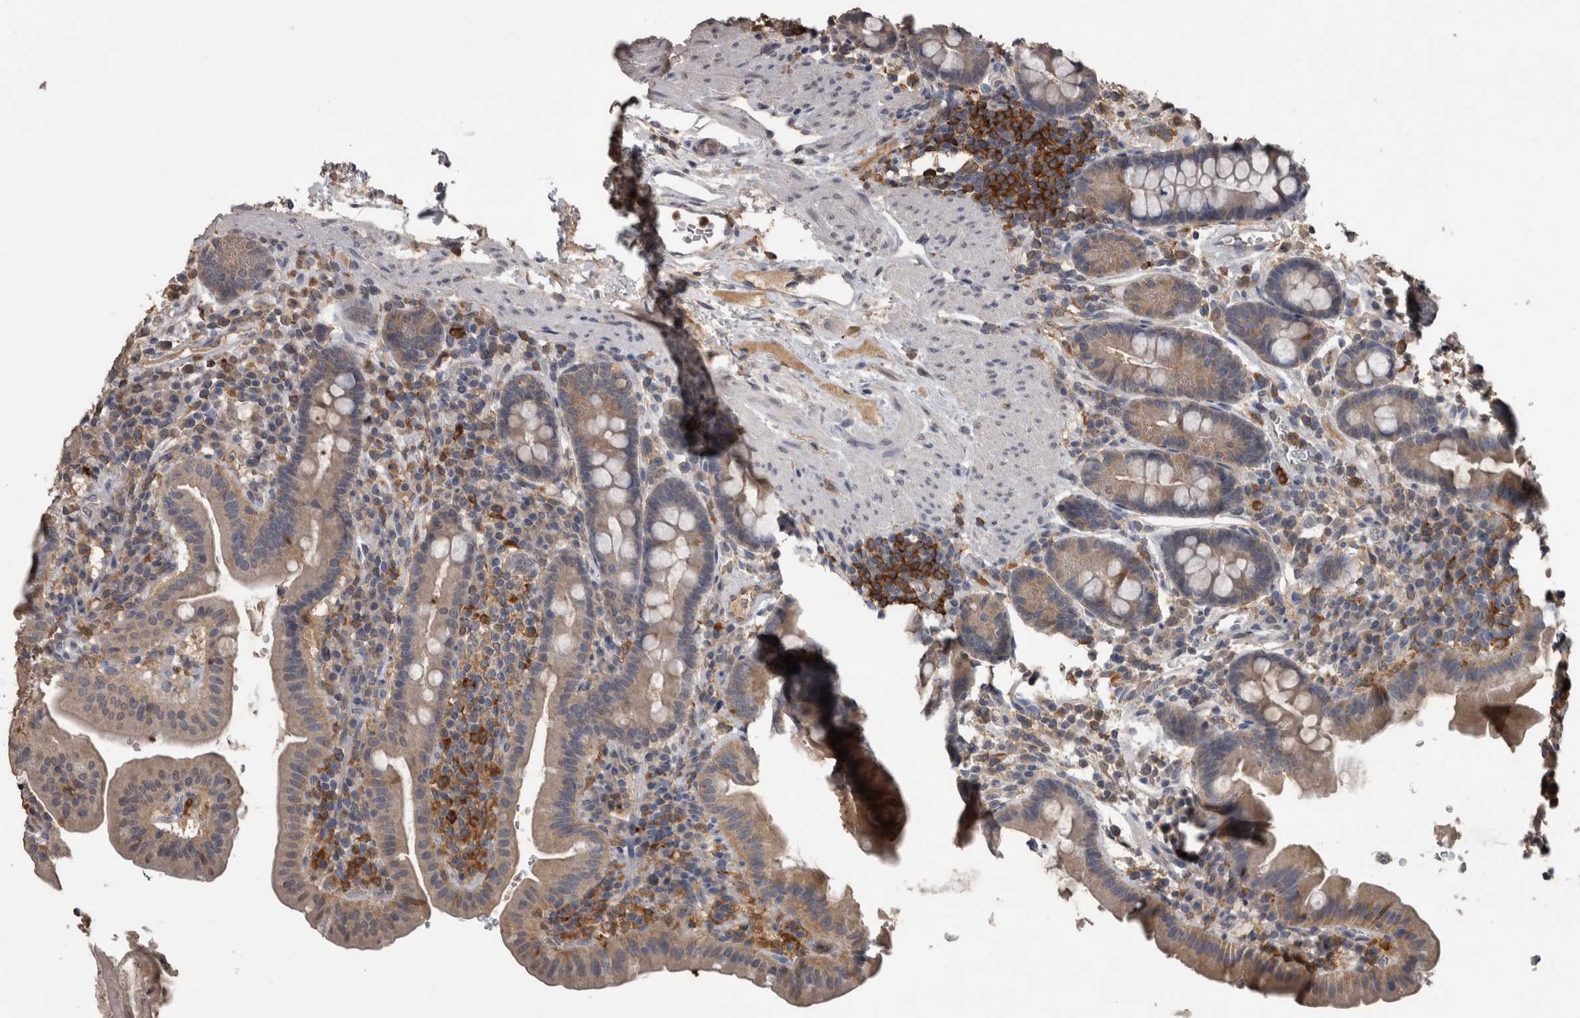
{"staining": {"intensity": "weak", "quantity": ">75%", "location": "cytoplasmic/membranous"}, "tissue": "duodenum", "cell_type": "Glandular cells", "image_type": "normal", "snomed": [{"axis": "morphology", "description": "Normal tissue, NOS"}, {"axis": "morphology", "description": "Adenocarcinoma, NOS"}, {"axis": "topography", "description": "Pancreas"}, {"axis": "topography", "description": "Duodenum"}], "caption": "IHC photomicrograph of benign duodenum stained for a protein (brown), which reveals low levels of weak cytoplasmic/membranous expression in approximately >75% of glandular cells.", "gene": "PIK3AP1", "patient": {"sex": "male", "age": 50}}